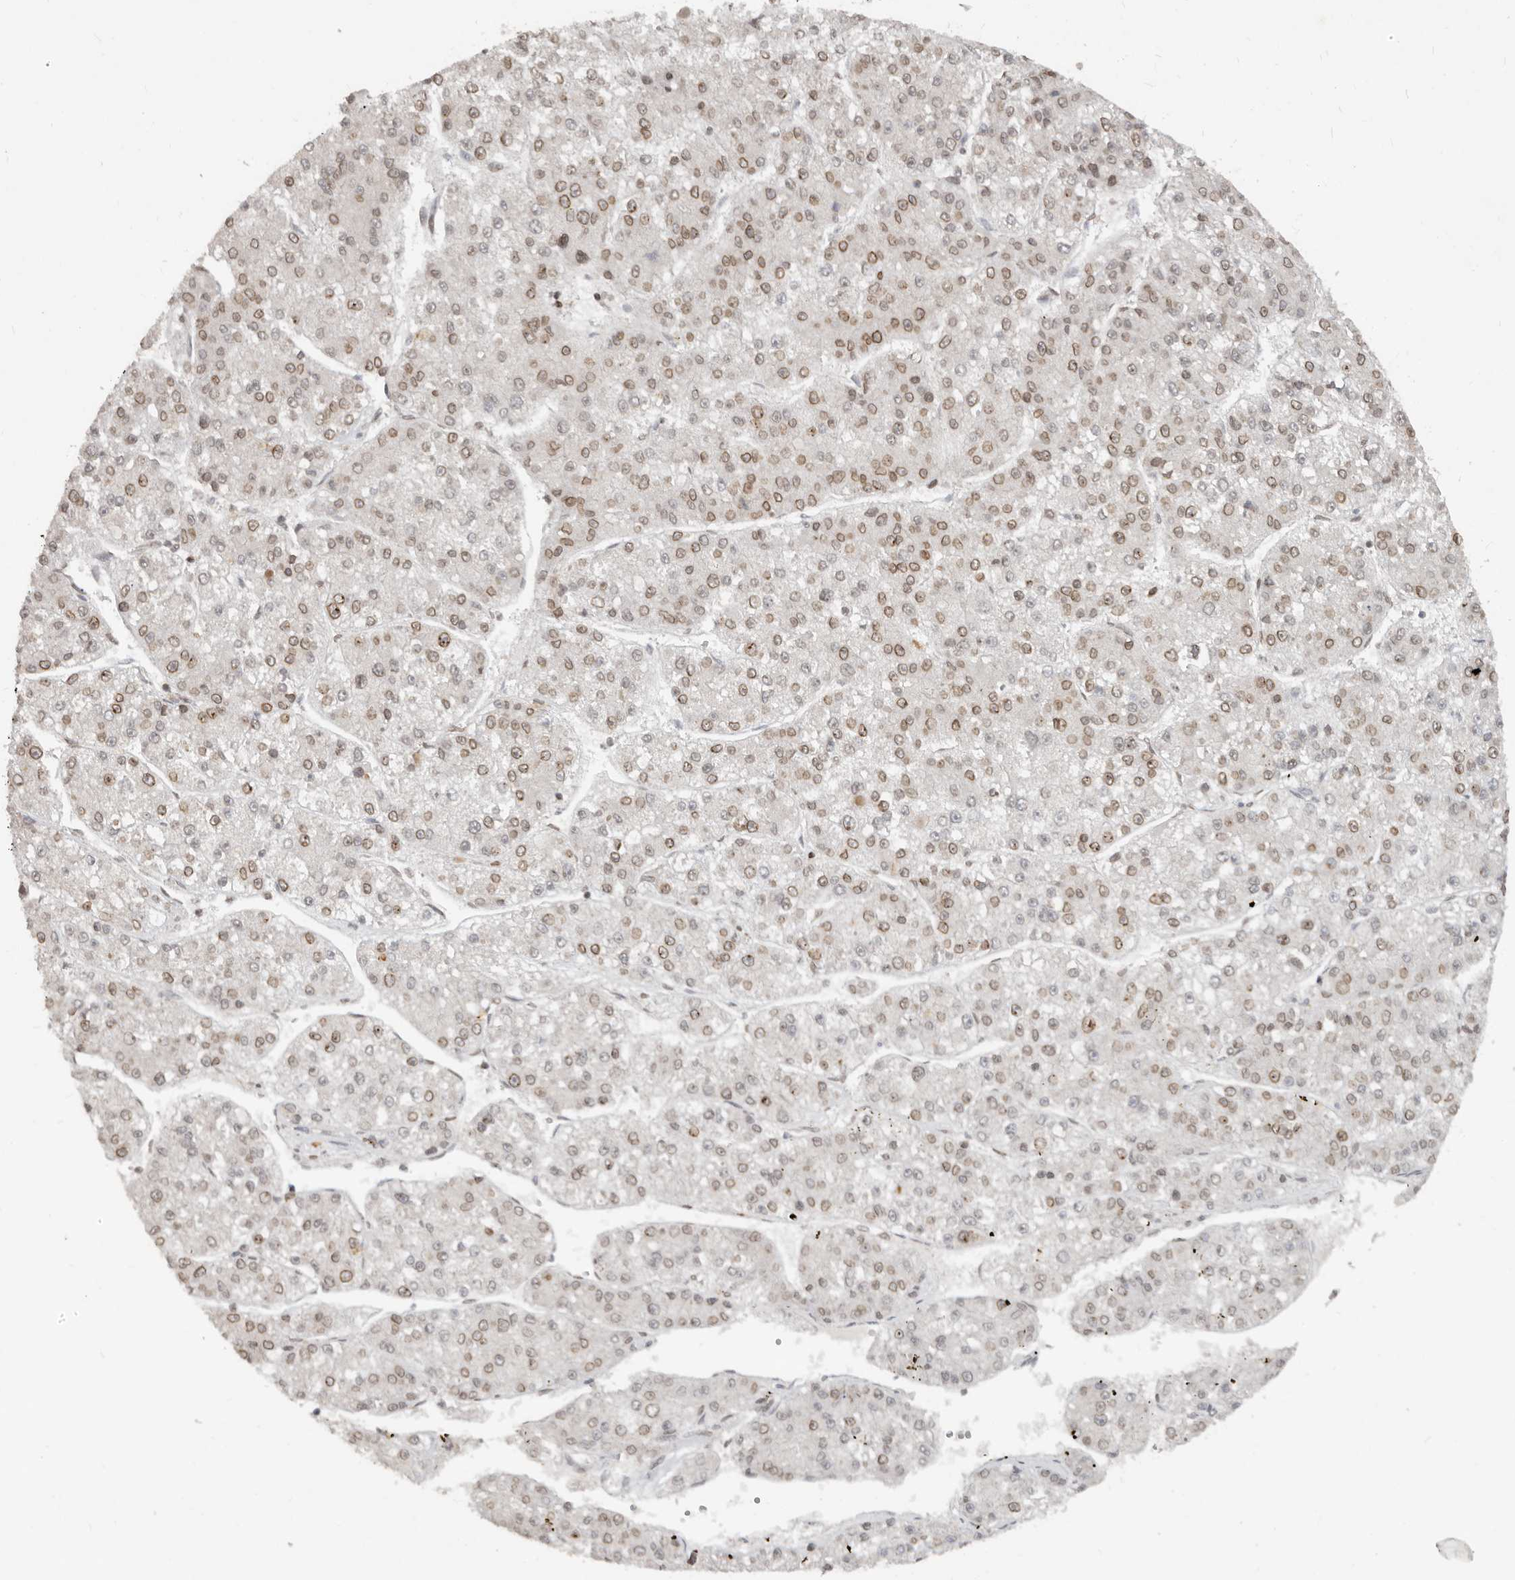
{"staining": {"intensity": "moderate", "quantity": ">75%", "location": "nuclear"}, "tissue": "liver cancer", "cell_type": "Tumor cells", "image_type": "cancer", "snomed": [{"axis": "morphology", "description": "Carcinoma, Hepatocellular, NOS"}, {"axis": "topography", "description": "Liver"}], "caption": "A high-resolution micrograph shows immunohistochemistry staining of liver hepatocellular carcinoma, which displays moderate nuclear positivity in about >75% of tumor cells. (DAB IHC with brightfield microscopy, high magnification).", "gene": "NUP153", "patient": {"sex": "female", "age": 73}}